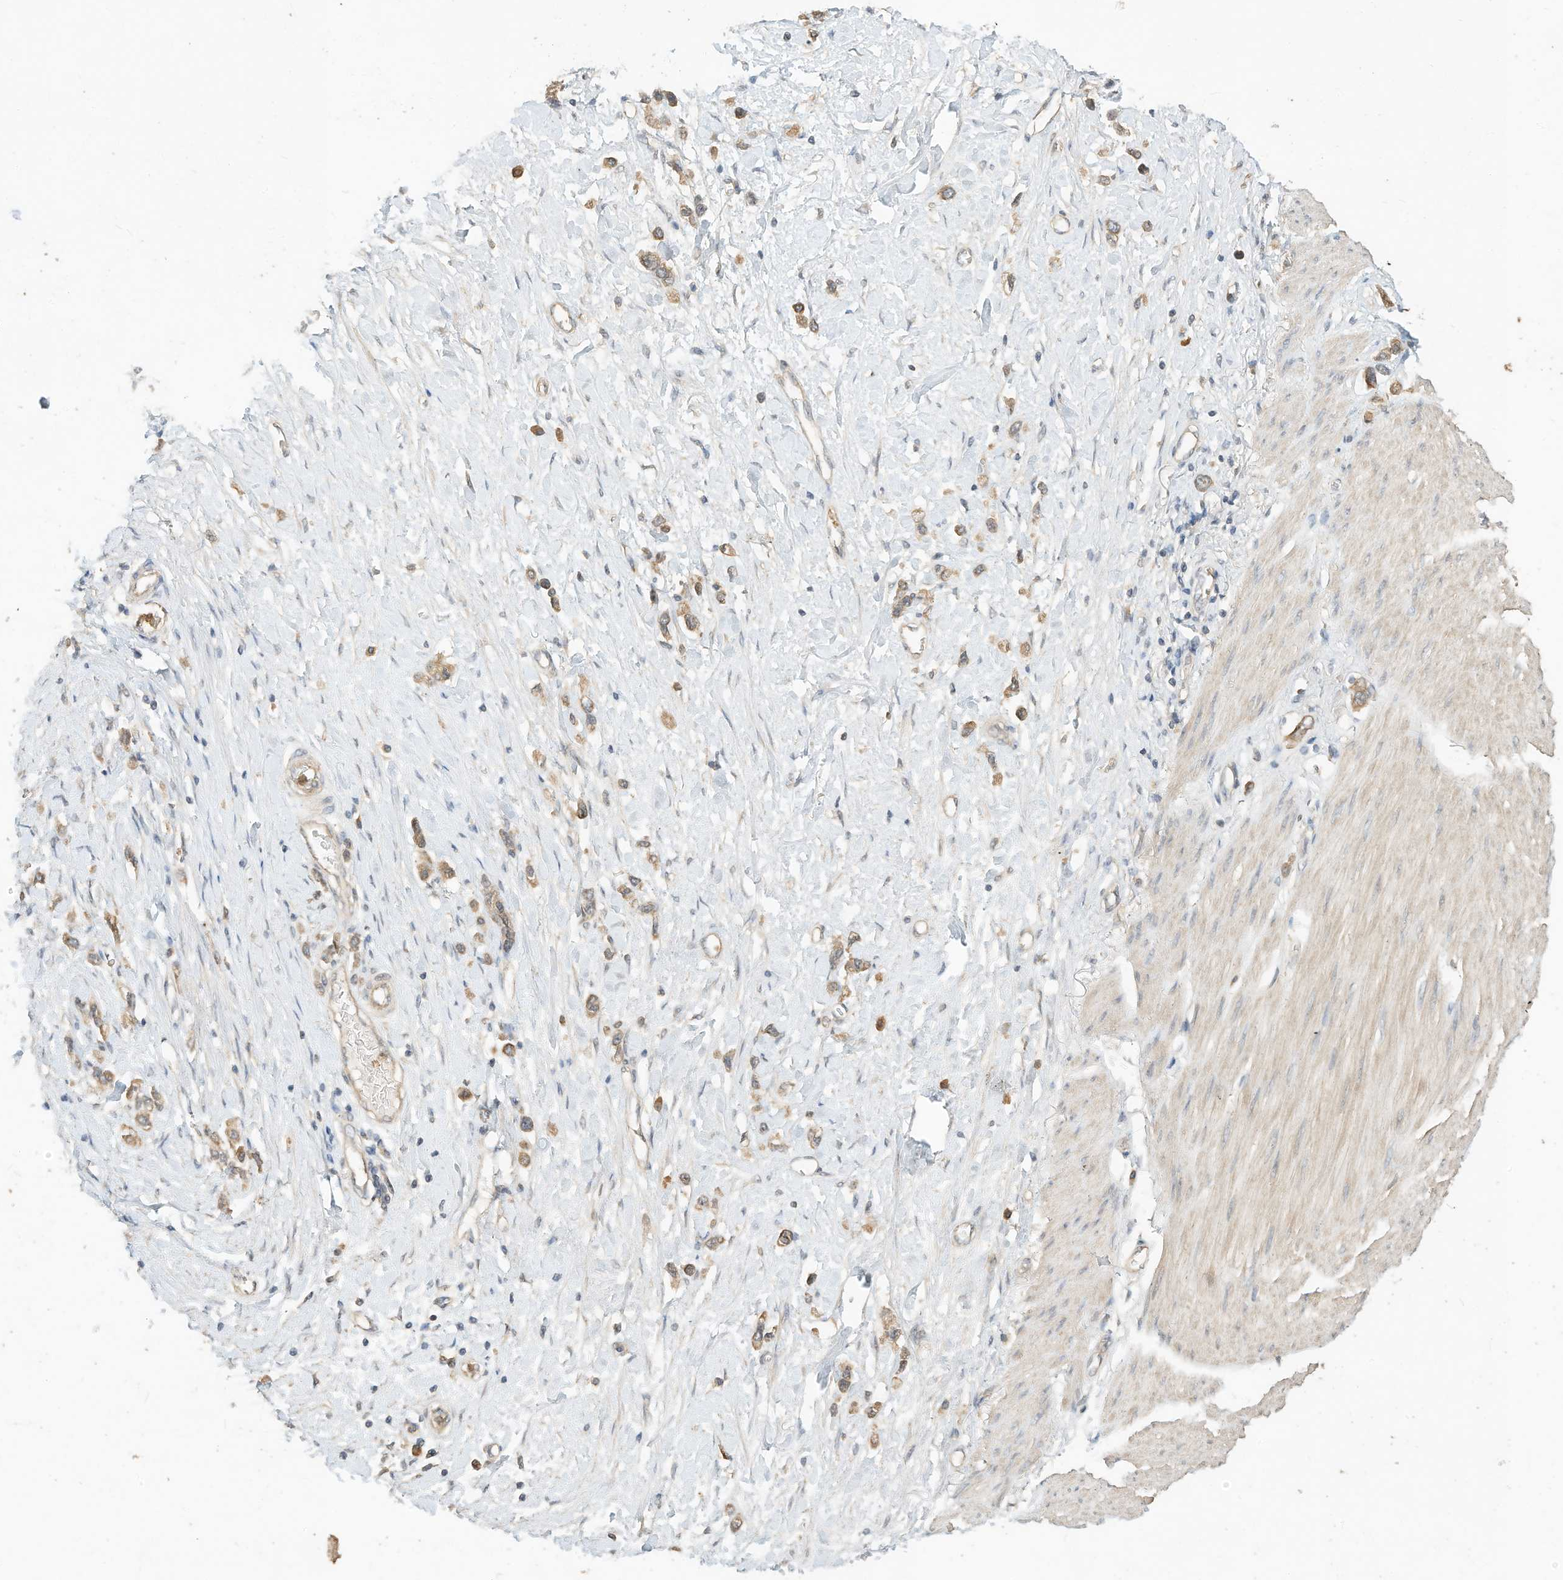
{"staining": {"intensity": "moderate", "quantity": ">75%", "location": "cytoplasmic/membranous"}, "tissue": "stomach cancer", "cell_type": "Tumor cells", "image_type": "cancer", "snomed": [{"axis": "morphology", "description": "Adenocarcinoma, NOS"}, {"axis": "topography", "description": "Stomach"}], "caption": "Immunohistochemistry micrograph of human stomach cancer stained for a protein (brown), which shows medium levels of moderate cytoplasmic/membranous positivity in approximately >75% of tumor cells.", "gene": "OFD1", "patient": {"sex": "female", "age": 65}}